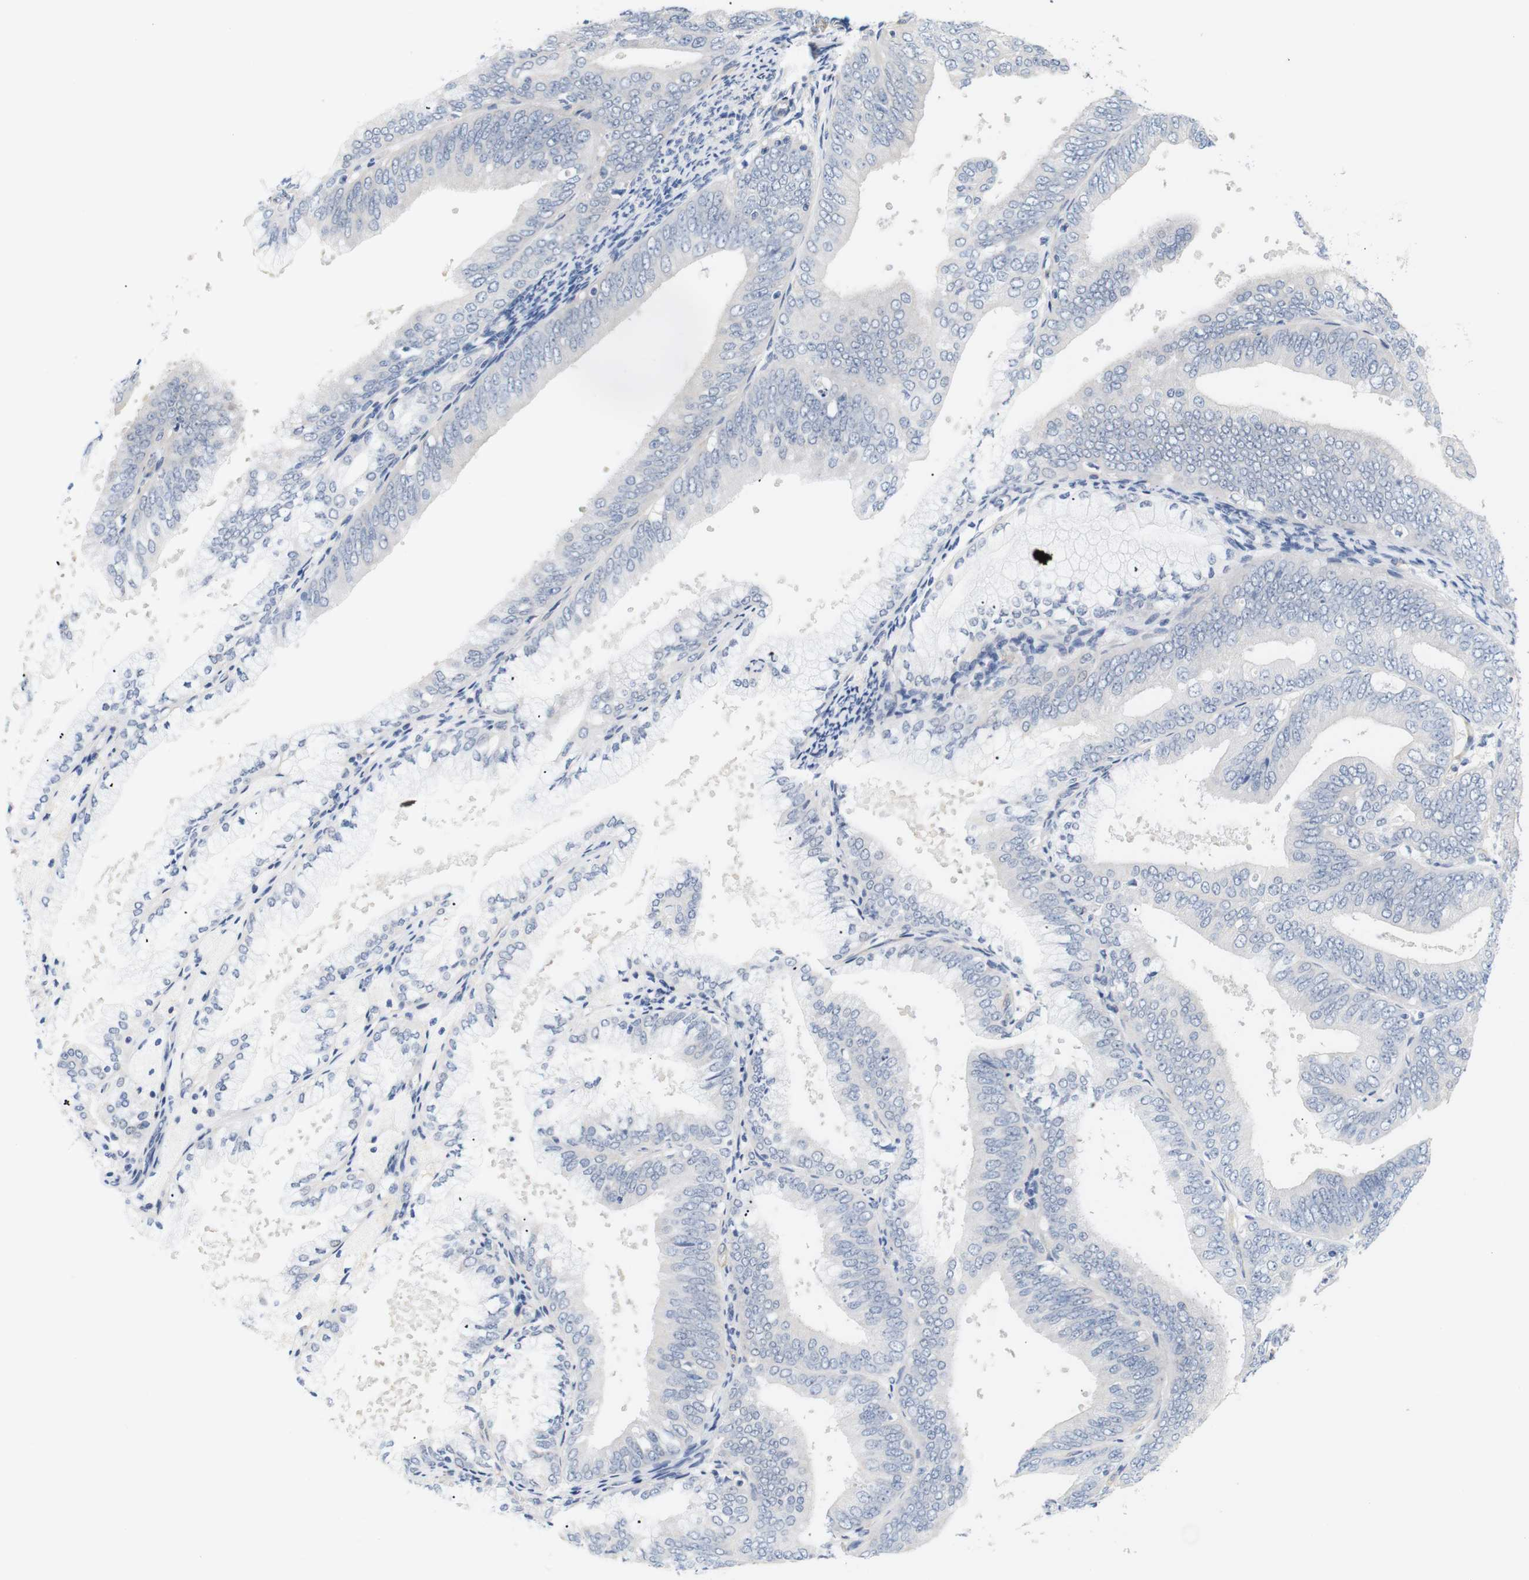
{"staining": {"intensity": "negative", "quantity": "none", "location": "none"}, "tissue": "endometrial cancer", "cell_type": "Tumor cells", "image_type": "cancer", "snomed": [{"axis": "morphology", "description": "Adenocarcinoma, NOS"}, {"axis": "topography", "description": "Endometrium"}], "caption": "Immunohistochemistry (IHC) of human endometrial cancer displays no expression in tumor cells.", "gene": "STMN3", "patient": {"sex": "female", "age": 63}}